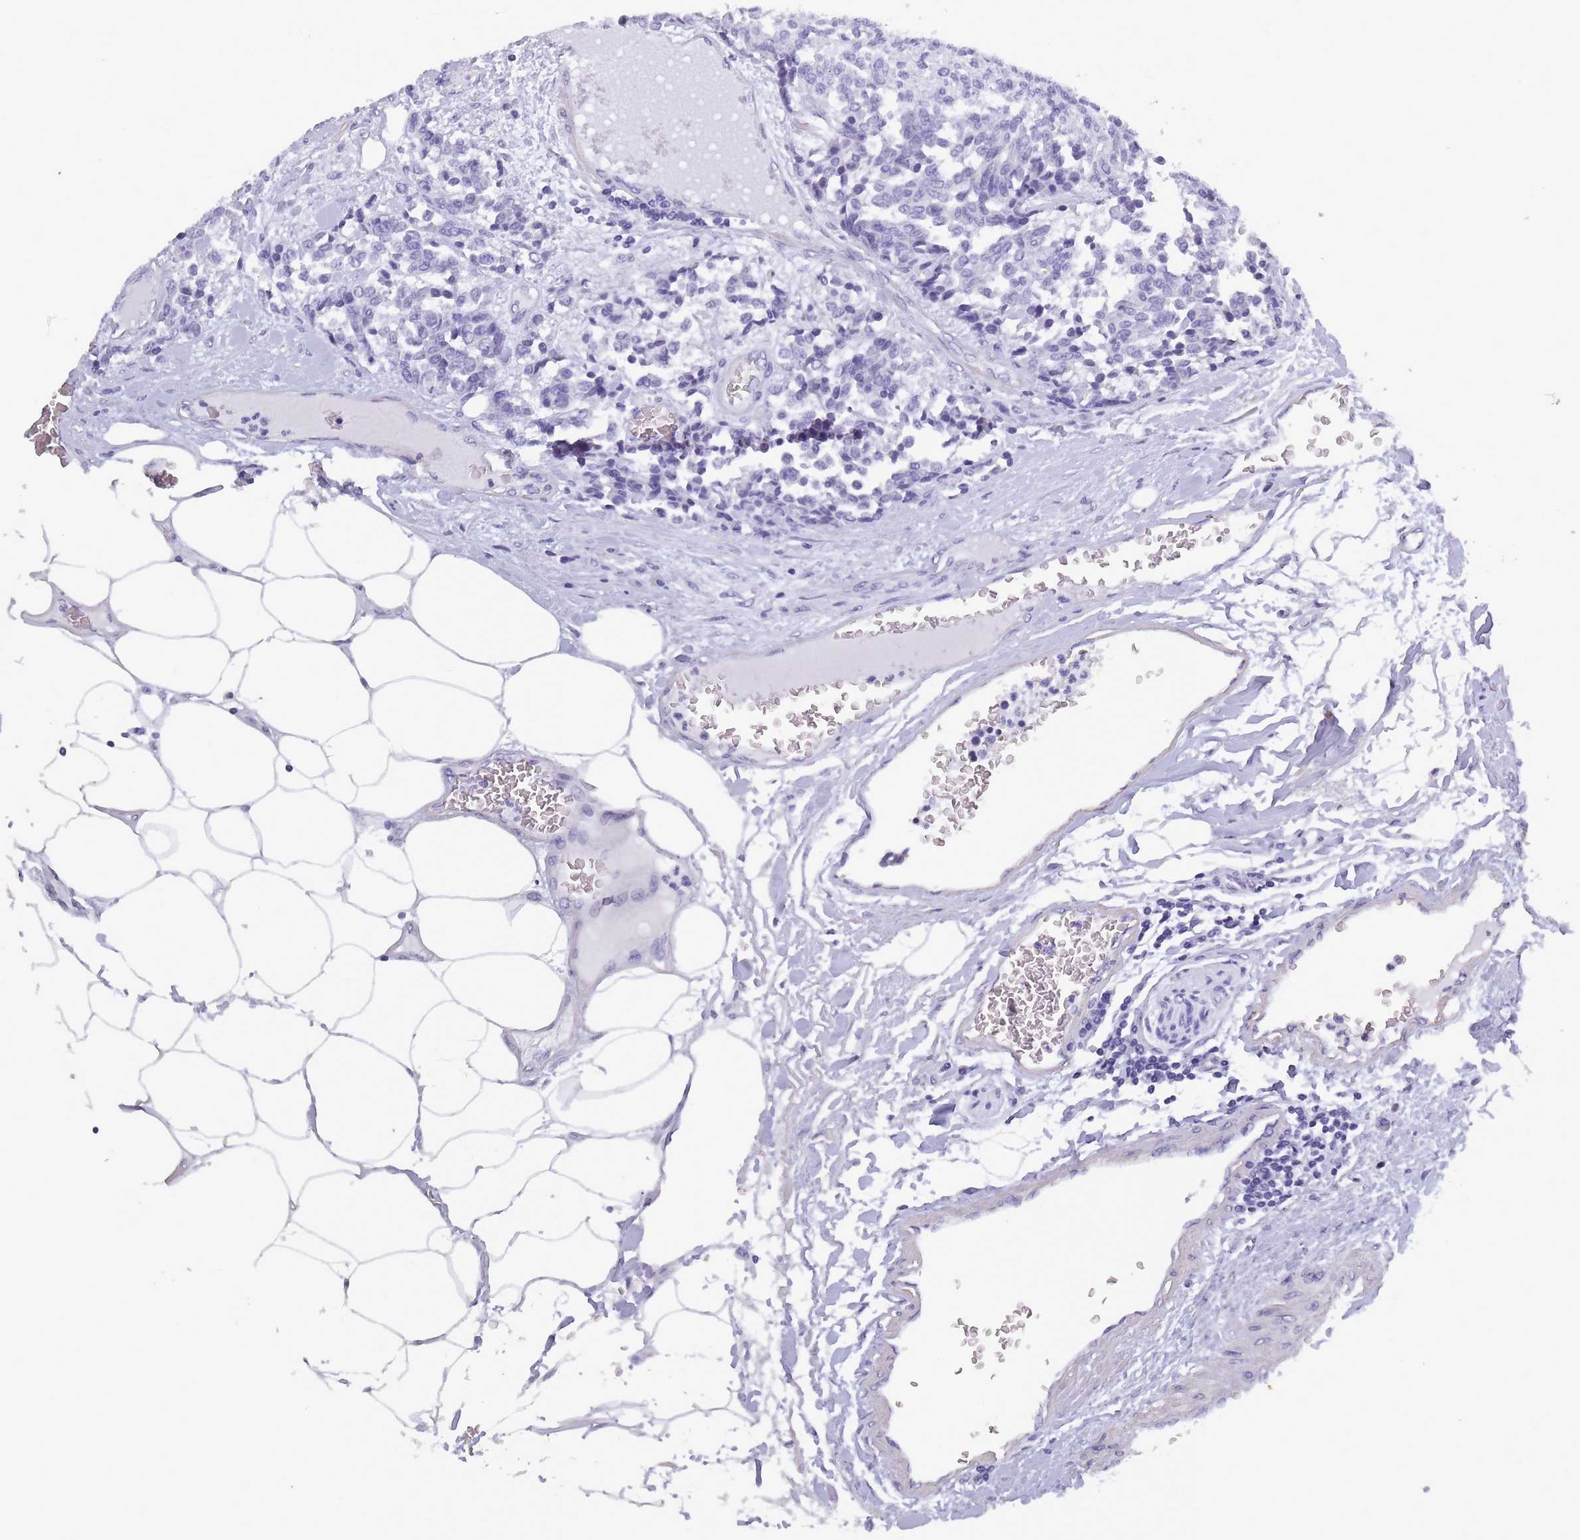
{"staining": {"intensity": "negative", "quantity": "none", "location": "none"}, "tissue": "carcinoid", "cell_type": "Tumor cells", "image_type": "cancer", "snomed": [{"axis": "morphology", "description": "Carcinoid, malignant, NOS"}, {"axis": "topography", "description": "Pancreas"}], "caption": "DAB (3,3'-diaminobenzidine) immunohistochemical staining of human malignant carcinoid exhibits no significant staining in tumor cells.", "gene": "OR4C5", "patient": {"sex": "female", "age": 54}}